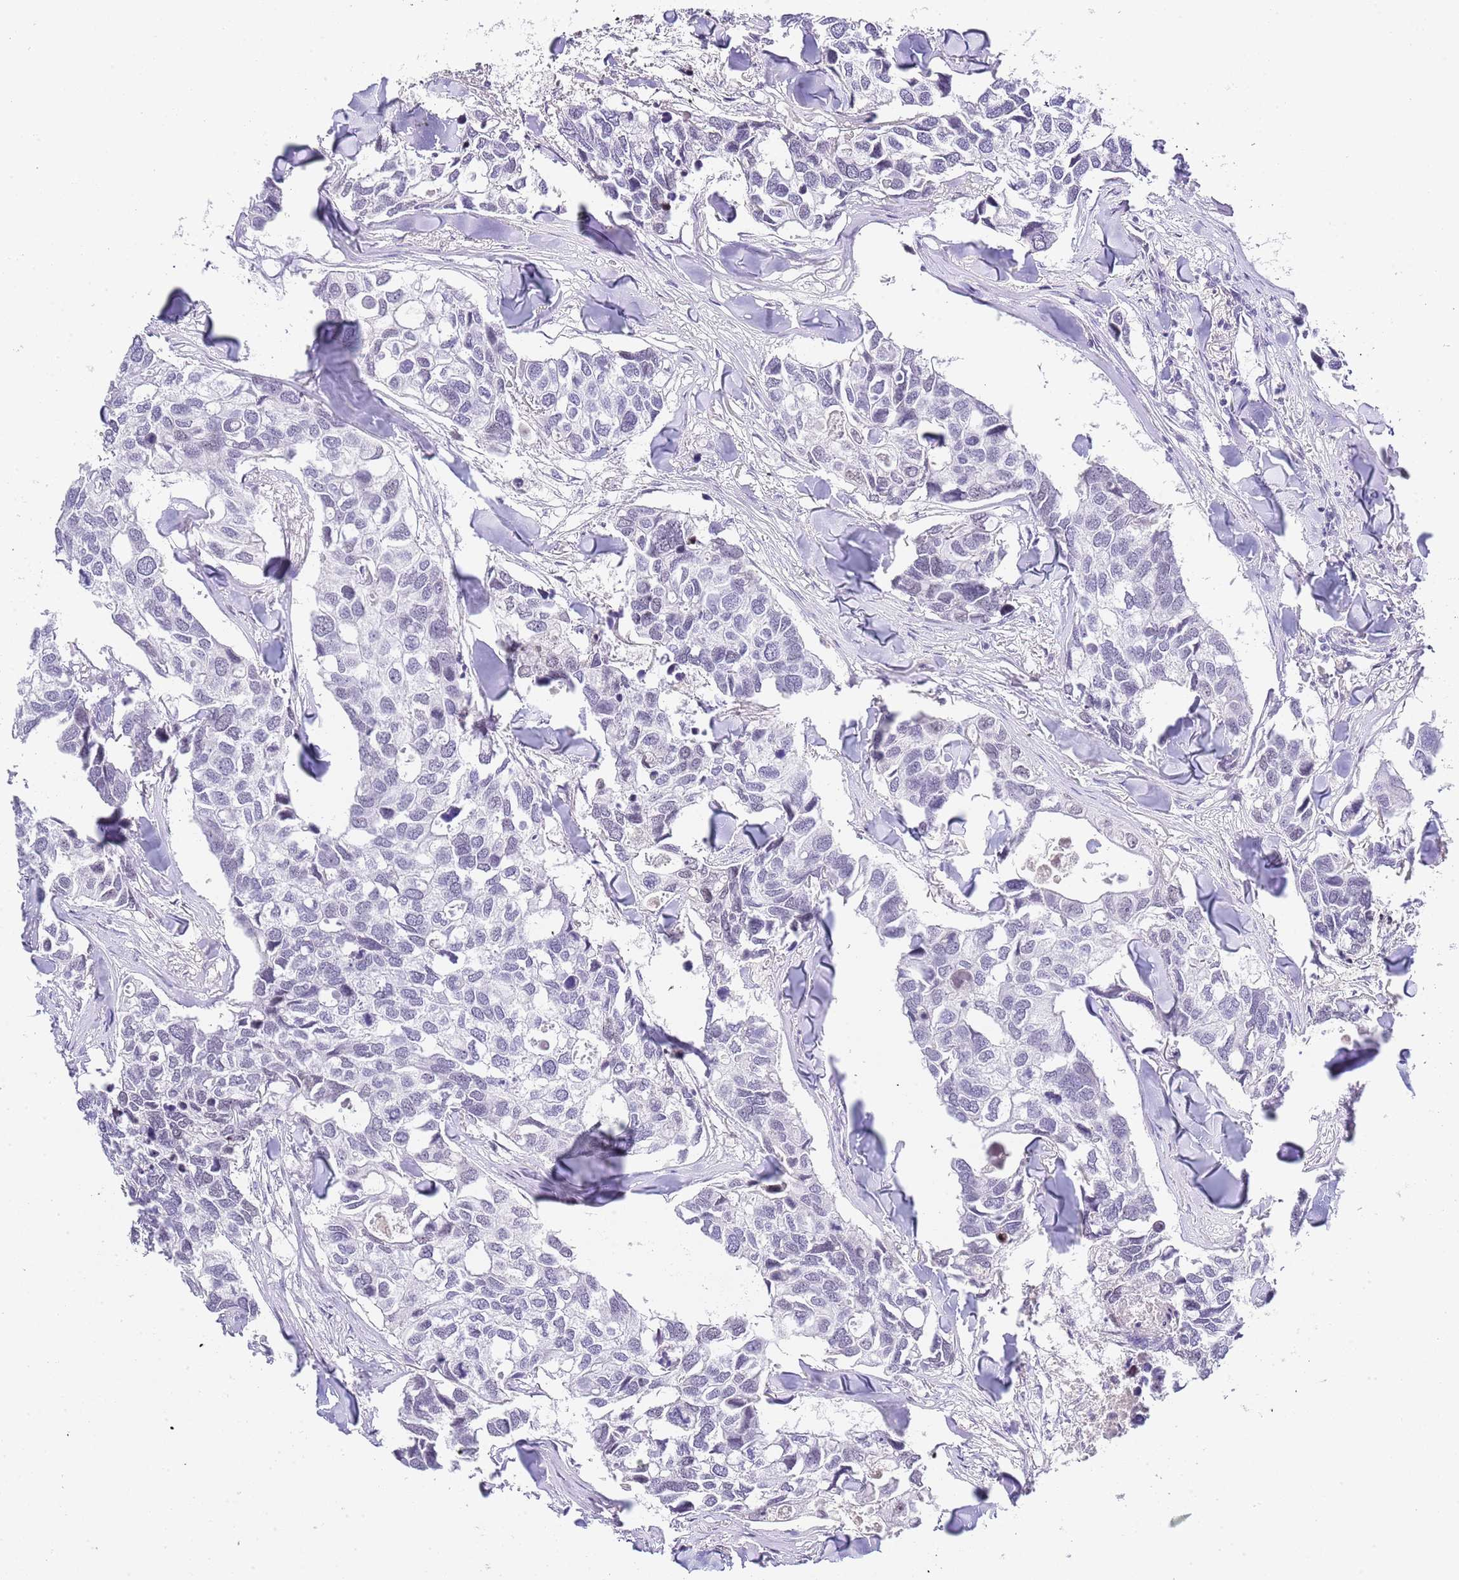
{"staining": {"intensity": "negative", "quantity": "none", "location": "none"}, "tissue": "breast cancer", "cell_type": "Tumor cells", "image_type": "cancer", "snomed": [{"axis": "morphology", "description": "Duct carcinoma"}, {"axis": "topography", "description": "Breast"}], "caption": "DAB immunohistochemical staining of human infiltrating ductal carcinoma (breast) exhibits no significant positivity in tumor cells.", "gene": "NOP56", "patient": {"sex": "female", "age": 83}}